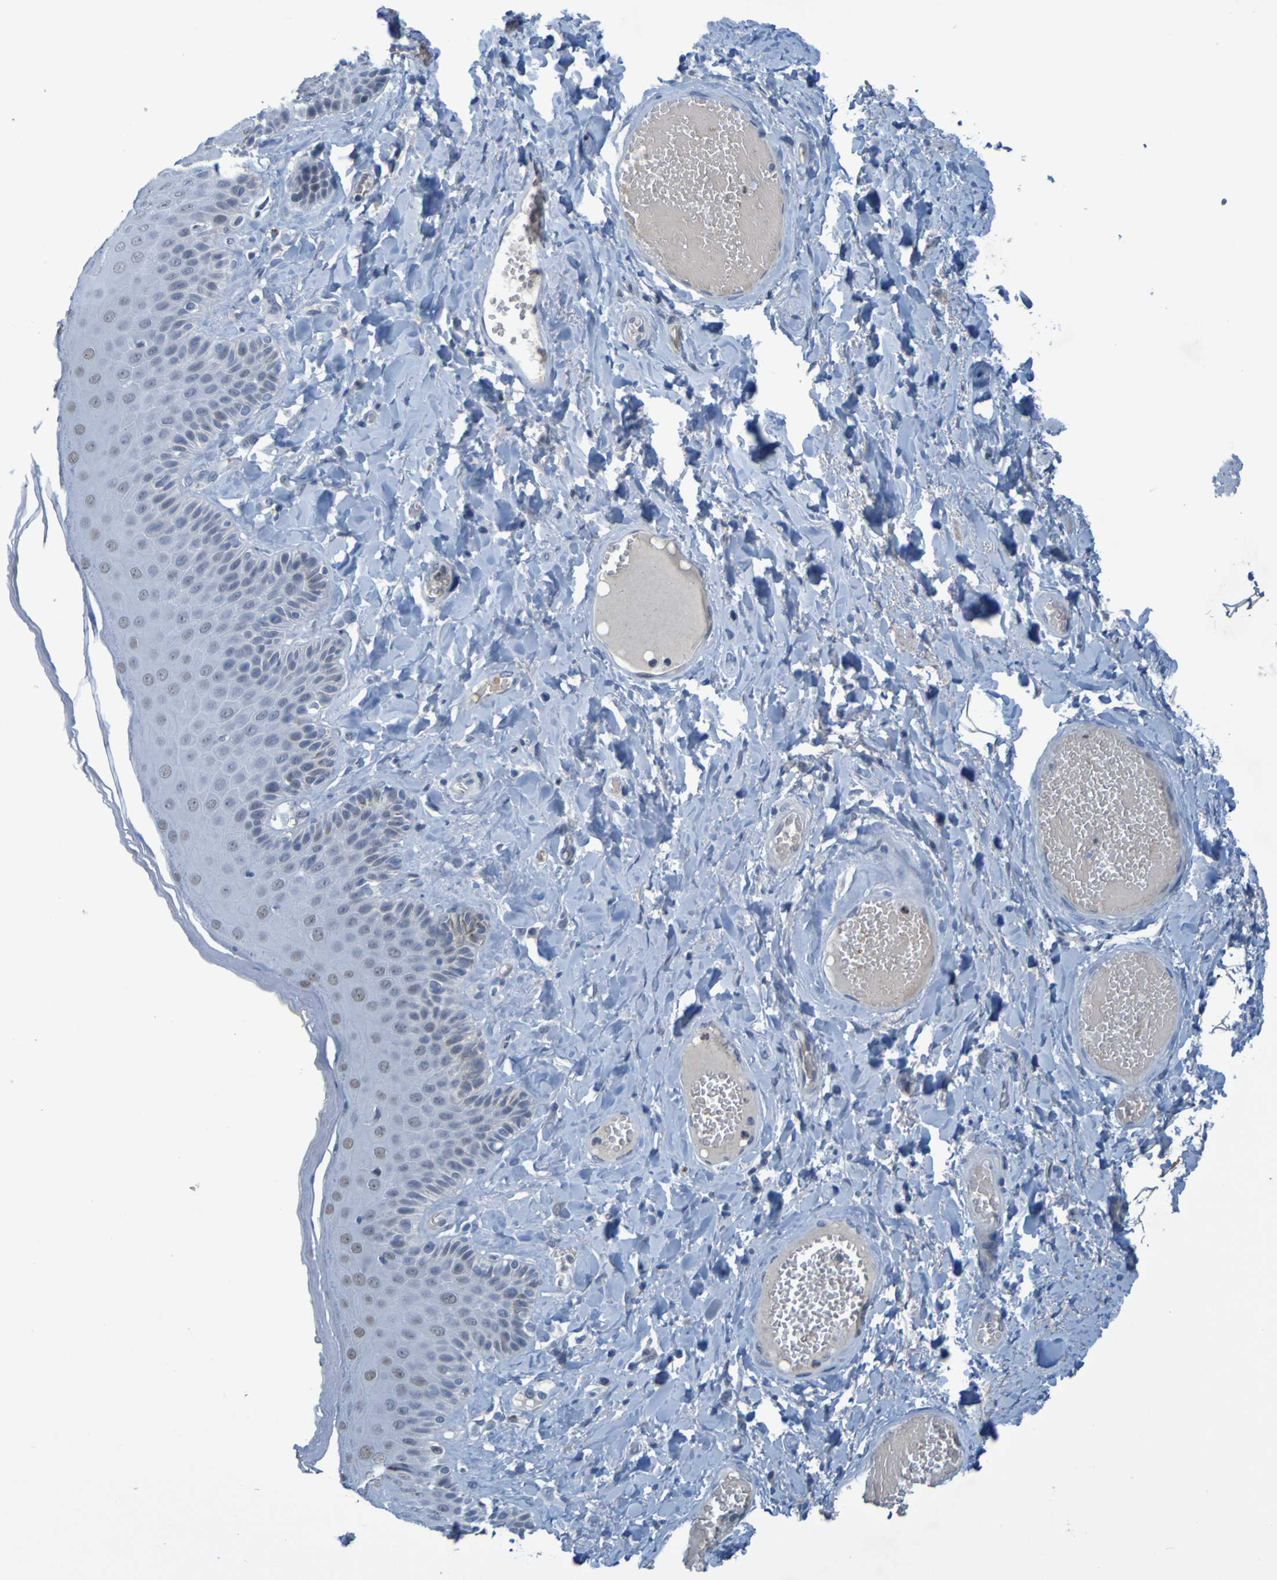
{"staining": {"intensity": "negative", "quantity": "none", "location": "none"}, "tissue": "skin", "cell_type": "Epidermal cells", "image_type": "normal", "snomed": [{"axis": "morphology", "description": "Normal tissue, NOS"}, {"axis": "topography", "description": "Anal"}], "caption": "A histopathology image of skin stained for a protein reveals no brown staining in epidermal cells. (Stains: DAB (3,3'-diaminobenzidine) immunohistochemistry with hematoxylin counter stain, Microscopy: brightfield microscopy at high magnification).", "gene": "USP36", "patient": {"sex": "male", "age": 69}}